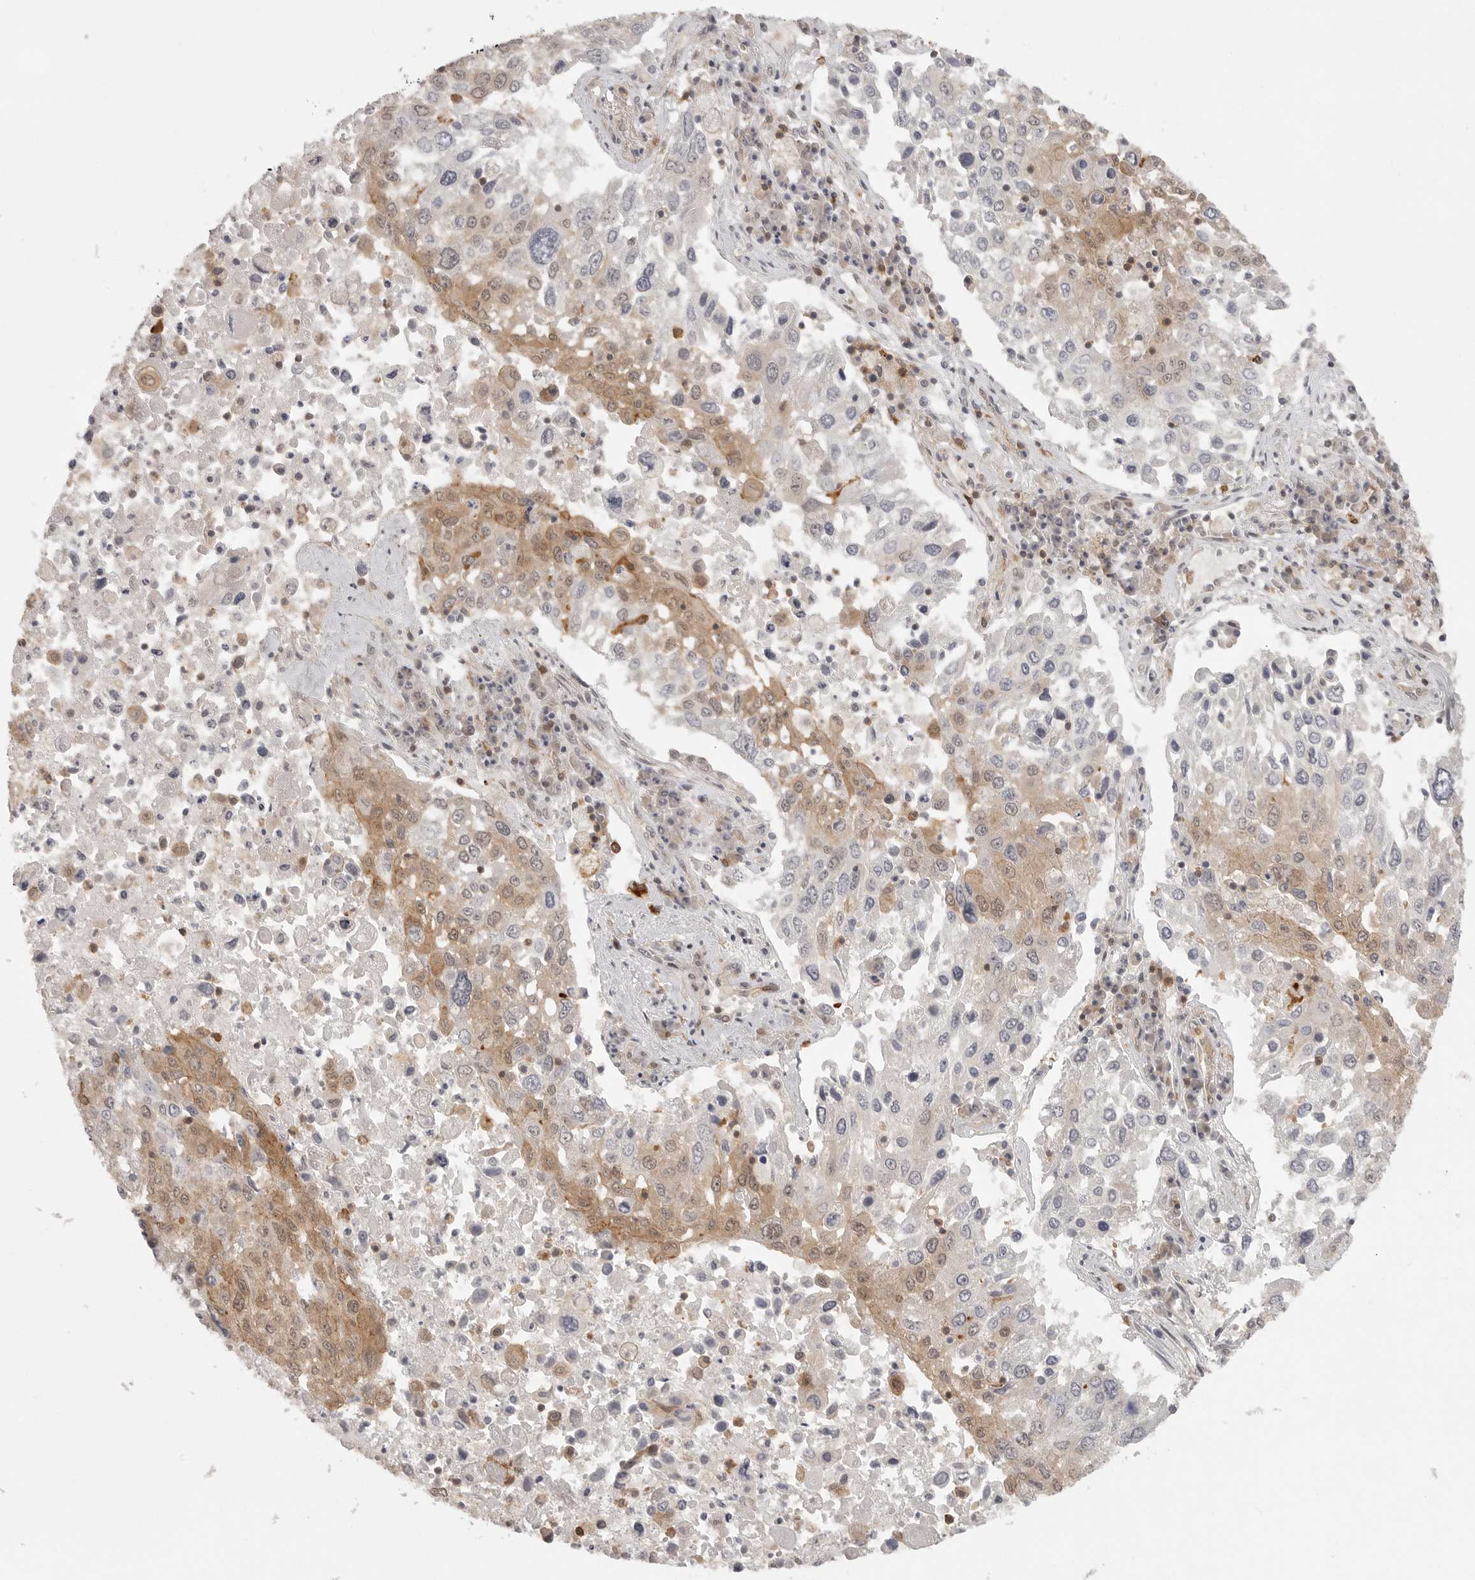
{"staining": {"intensity": "moderate", "quantity": "<25%", "location": "cytoplasmic/membranous"}, "tissue": "lung cancer", "cell_type": "Tumor cells", "image_type": "cancer", "snomed": [{"axis": "morphology", "description": "Squamous cell carcinoma, NOS"}, {"axis": "topography", "description": "Lung"}], "caption": "The photomicrograph demonstrates staining of lung cancer (squamous cell carcinoma), revealing moderate cytoplasmic/membranous protein staining (brown color) within tumor cells.", "gene": "DBNL", "patient": {"sex": "male", "age": 65}}